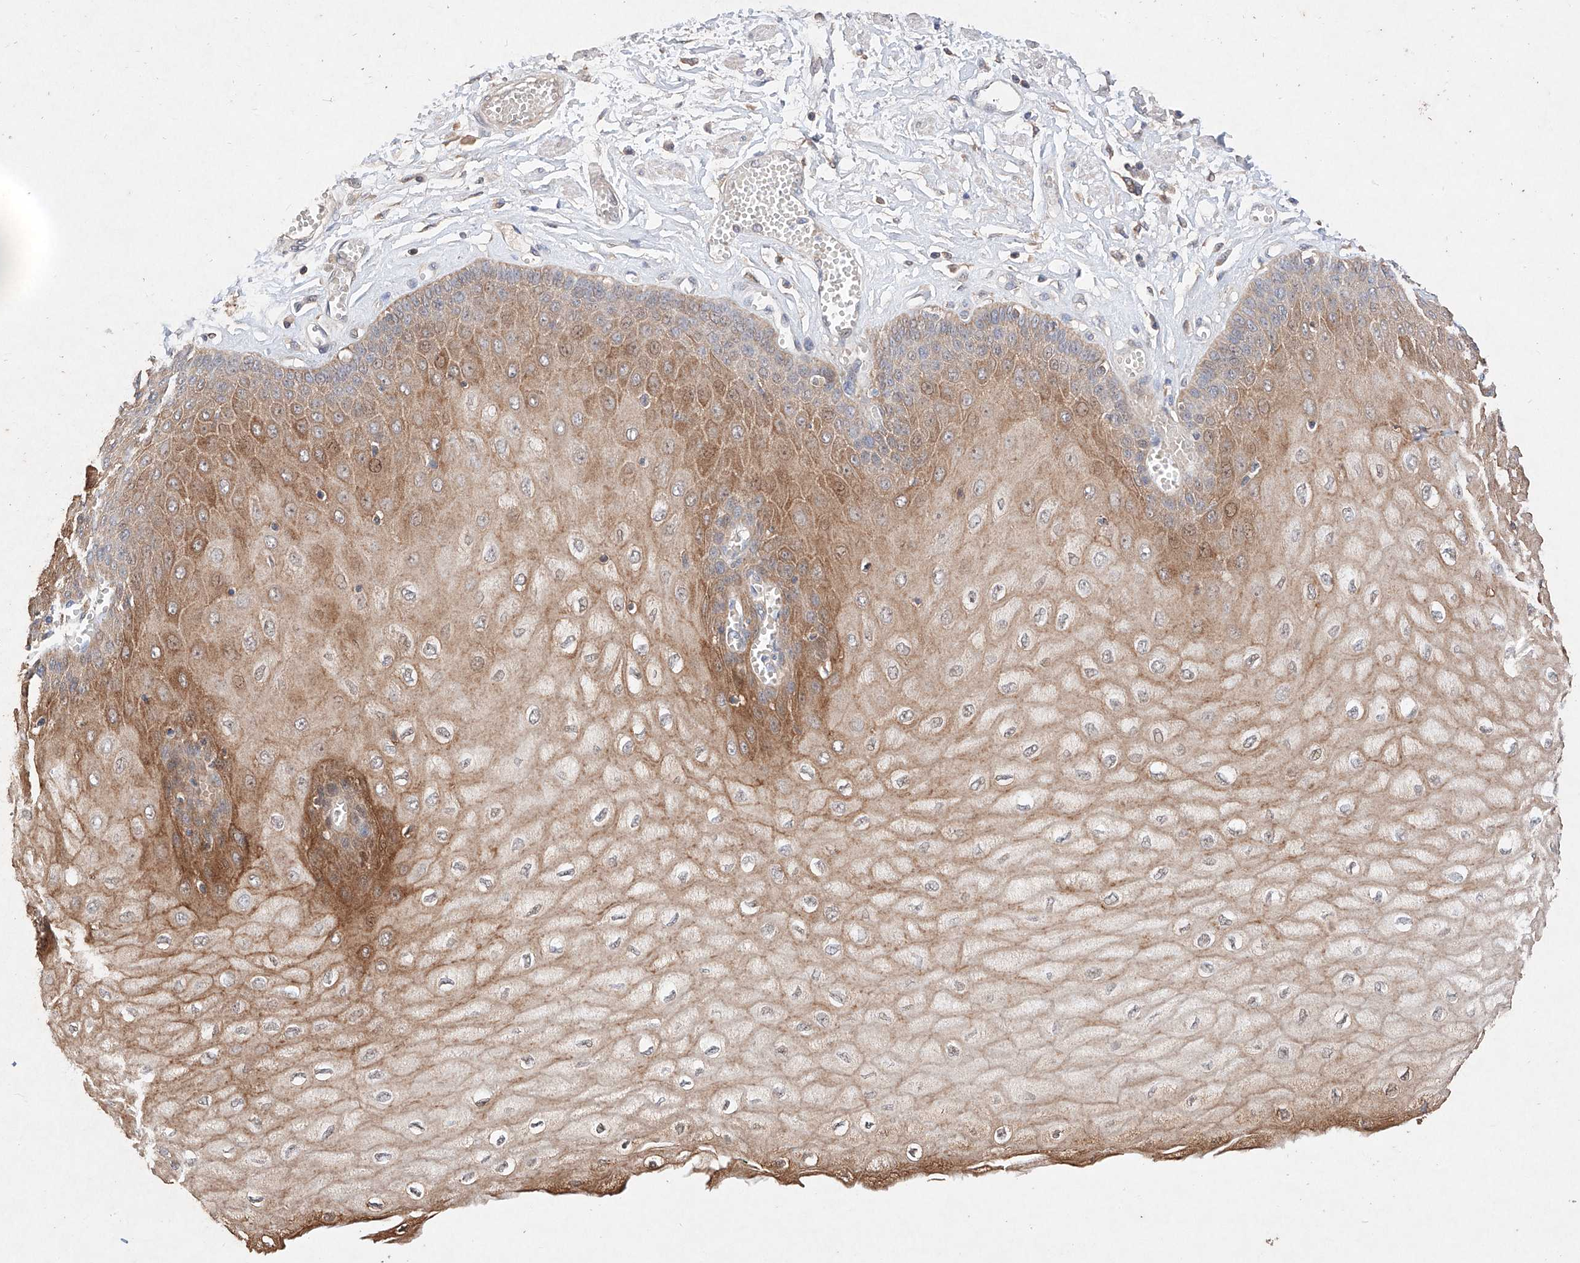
{"staining": {"intensity": "moderate", "quantity": ">75%", "location": "cytoplasmic/membranous"}, "tissue": "esophagus", "cell_type": "Squamous epithelial cells", "image_type": "normal", "snomed": [{"axis": "morphology", "description": "Normal tissue, NOS"}, {"axis": "topography", "description": "Esophagus"}], "caption": "IHC photomicrograph of benign esophagus: human esophagus stained using IHC exhibits medium levels of moderate protein expression localized specifically in the cytoplasmic/membranous of squamous epithelial cells, appearing as a cytoplasmic/membranous brown color.", "gene": "C6orf62", "patient": {"sex": "male", "age": 60}}